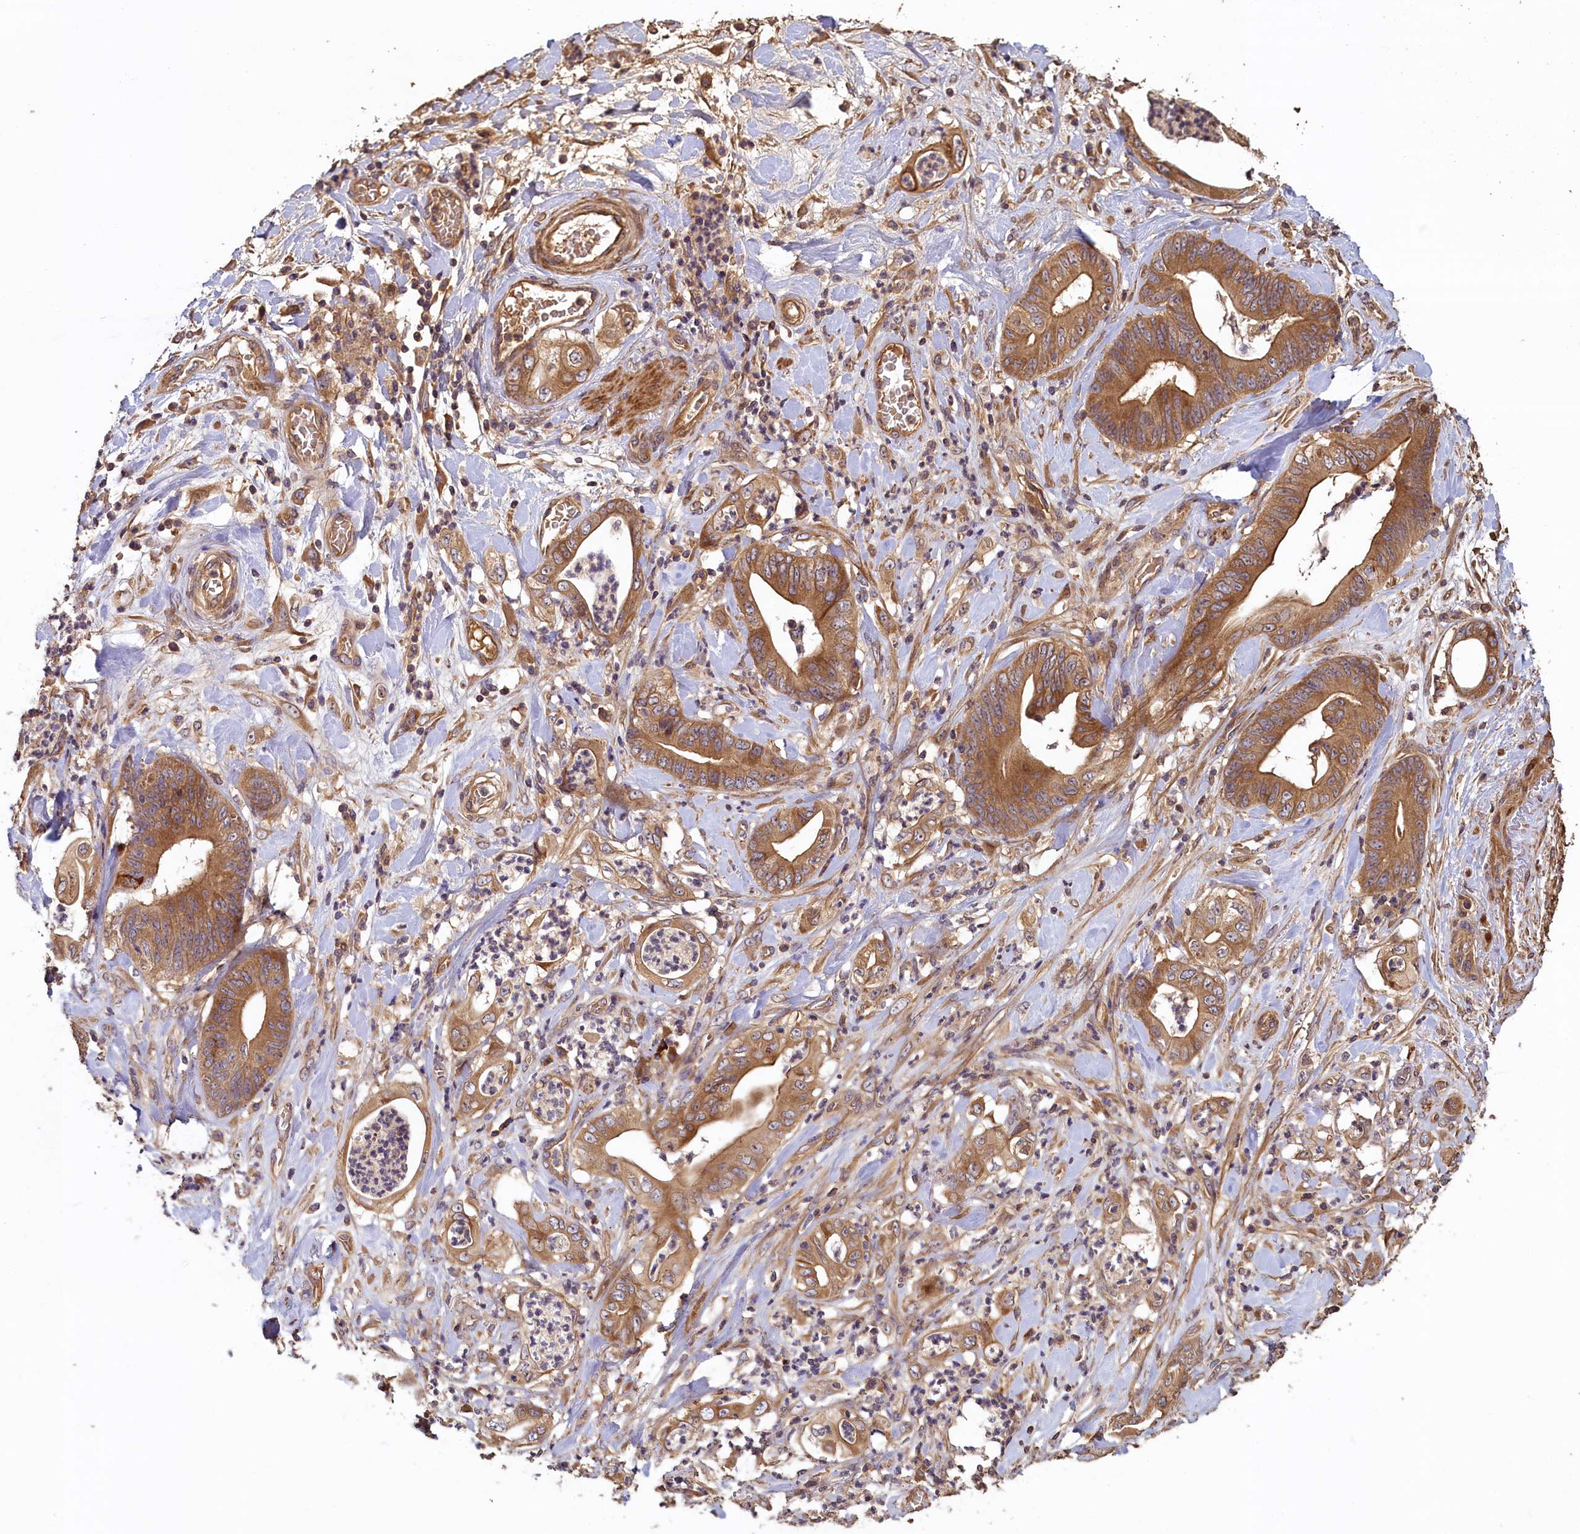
{"staining": {"intensity": "moderate", "quantity": ">75%", "location": "cytoplasmic/membranous"}, "tissue": "stomach cancer", "cell_type": "Tumor cells", "image_type": "cancer", "snomed": [{"axis": "morphology", "description": "Adenocarcinoma, NOS"}, {"axis": "topography", "description": "Stomach"}], "caption": "Brown immunohistochemical staining in human stomach cancer (adenocarcinoma) demonstrates moderate cytoplasmic/membranous staining in about >75% of tumor cells.", "gene": "NUDT6", "patient": {"sex": "female", "age": 73}}